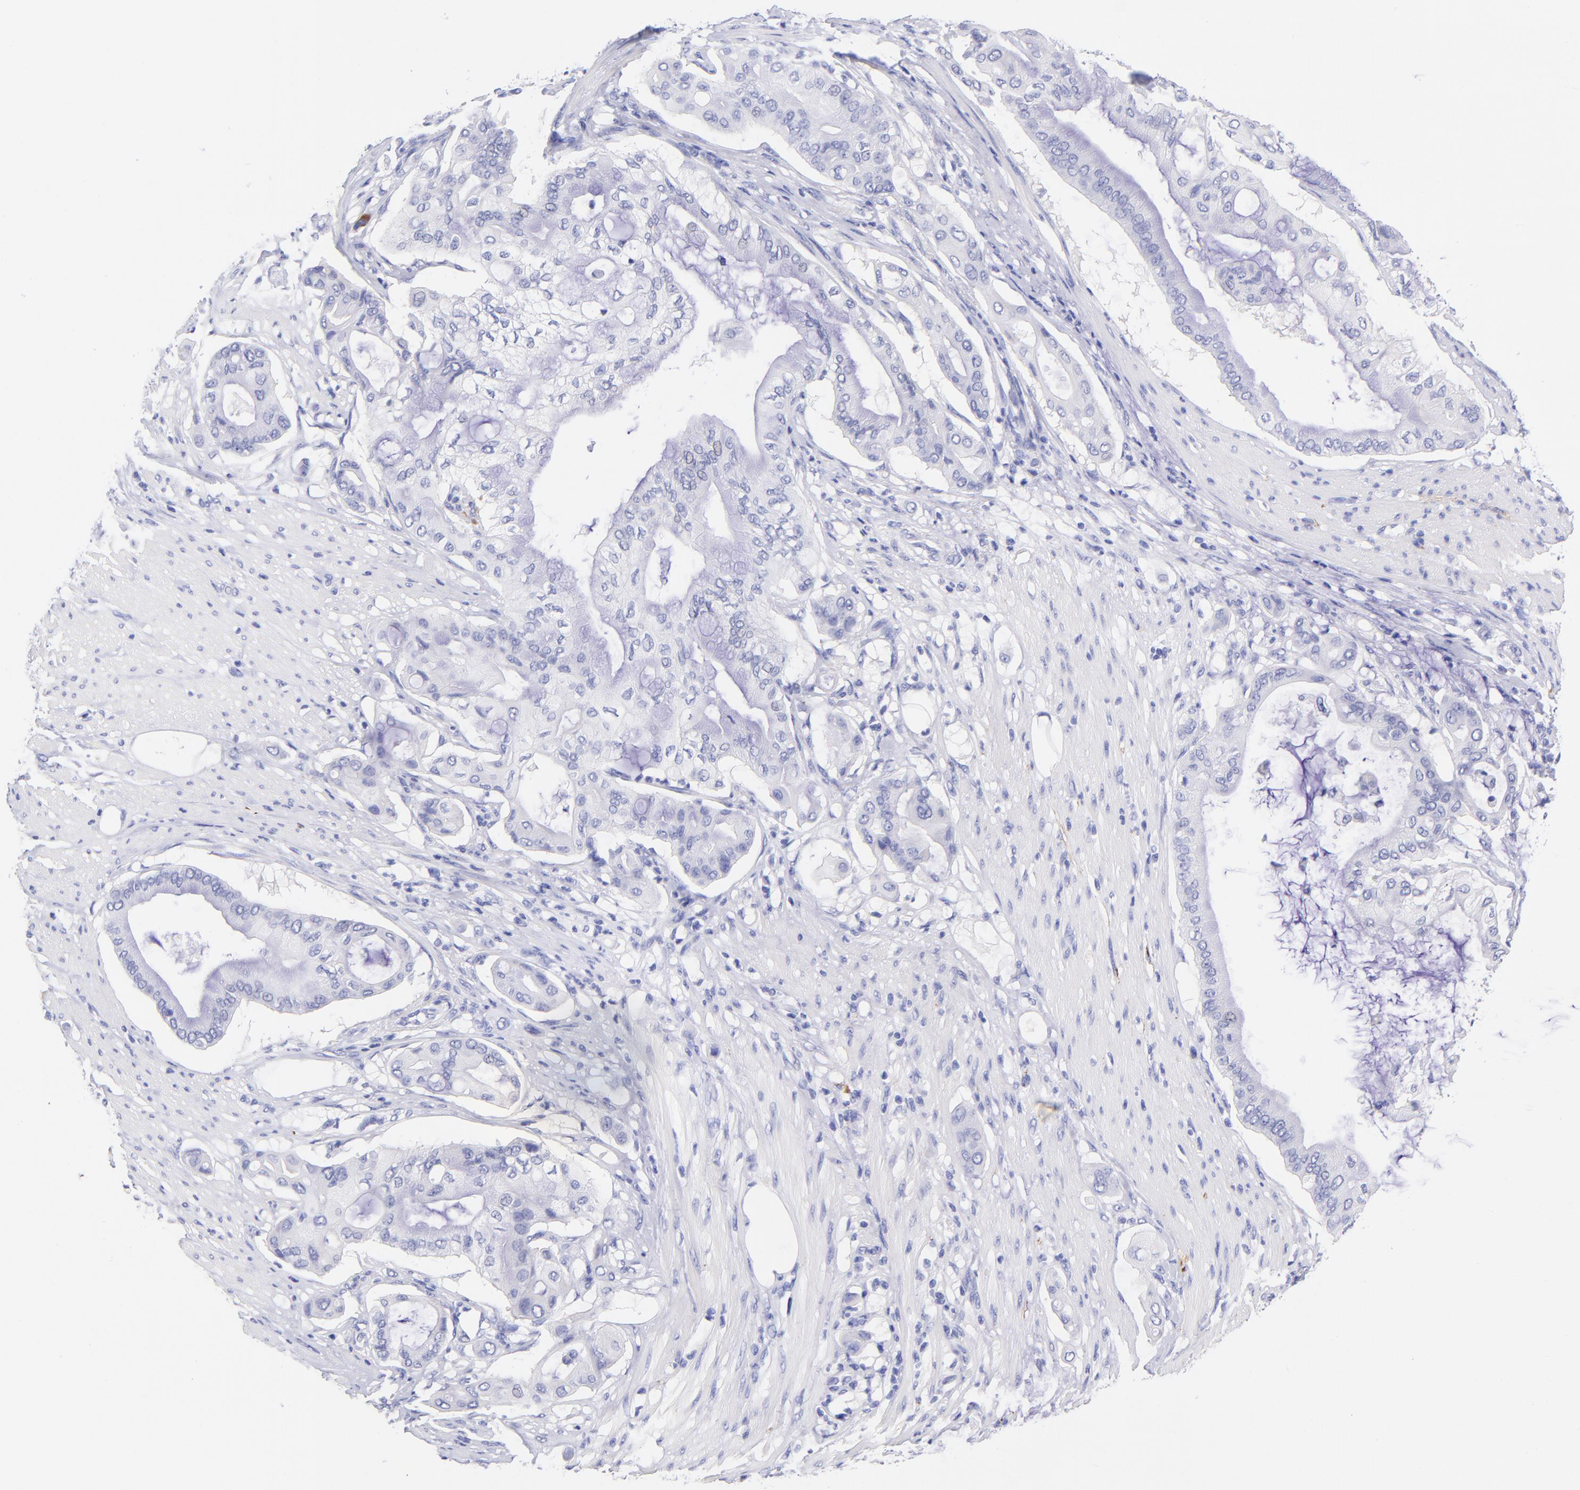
{"staining": {"intensity": "negative", "quantity": "none", "location": "none"}, "tissue": "pancreatic cancer", "cell_type": "Tumor cells", "image_type": "cancer", "snomed": [{"axis": "morphology", "description": "Adenocarcinoma, NOS"}, {"axis": "morphology", "description": "Adenocarcinoma, metastatic, NOS"}, {"axis": "topography", "description": "Lymph node"}, {"axis": "topography", "description": "Pancreas"}, {"axis": "topography", "description": "Duodenum"}], "caption": "This is an immunohistochemistry histopathology image of human adenocarcinoma (pancreatic). There is no positivity in tumor cells.", "gene": "RAB3B", "patient": {"sex": "female", "age": 64}}